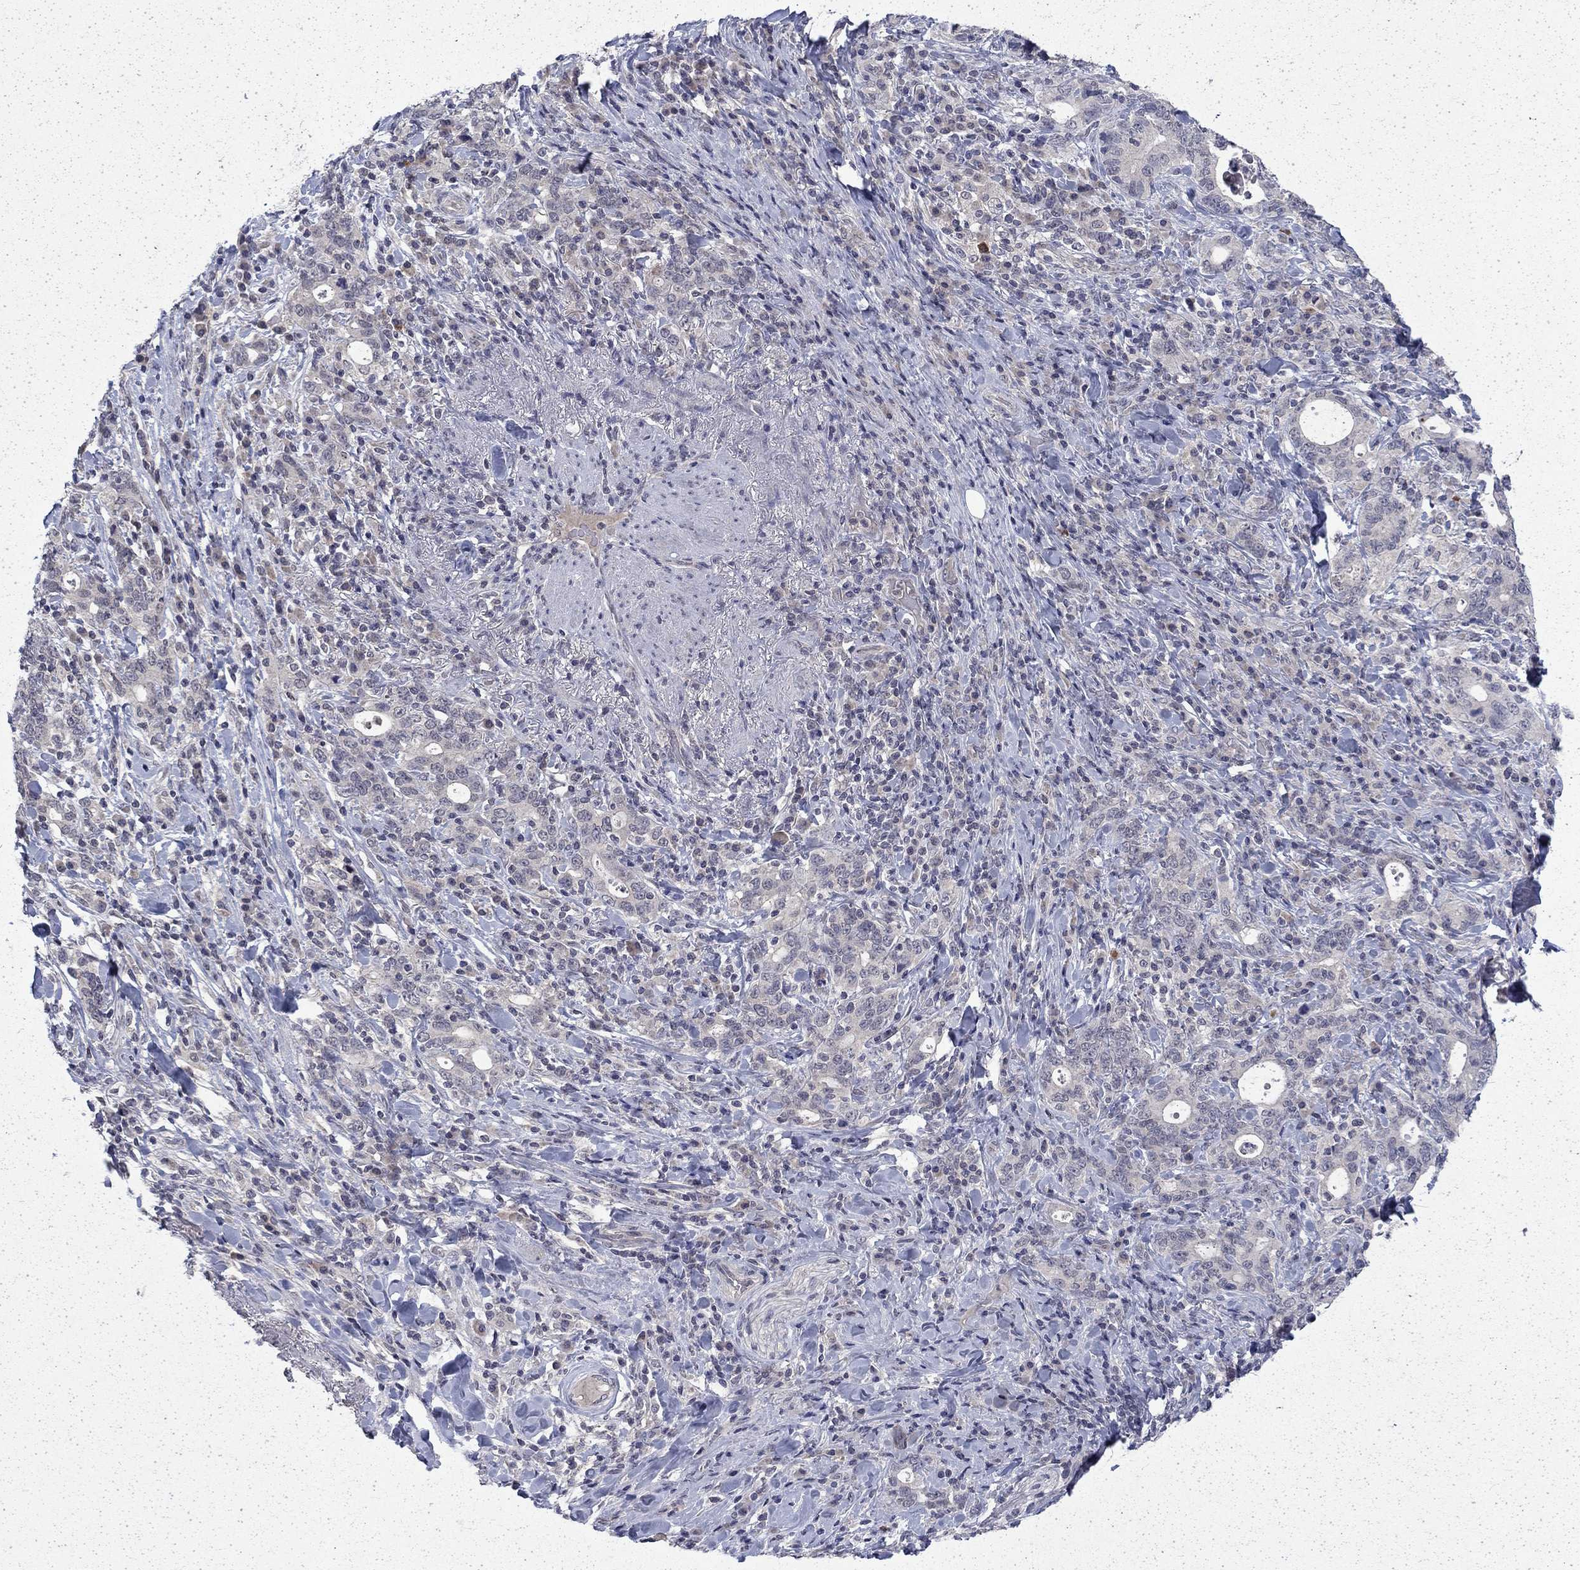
{"staining": {"intensity": "negative", "quantity": "none", "location": "none"}, "tissue": "stomach cancer", "cell_type": "Tumor cells", "image_type": "cancer", "snomed": [{"axis": "morphology", "description": "Adenocarcinoma, NOS"}, {"axis": "topography", "description": "Stomach"}], "caption": "Tumor cells show no significant protein staining in stomach cancer. Nuclei are stained in blue.", "gene": "CHAT", "patient": {"sex": "male", "age": 79}}